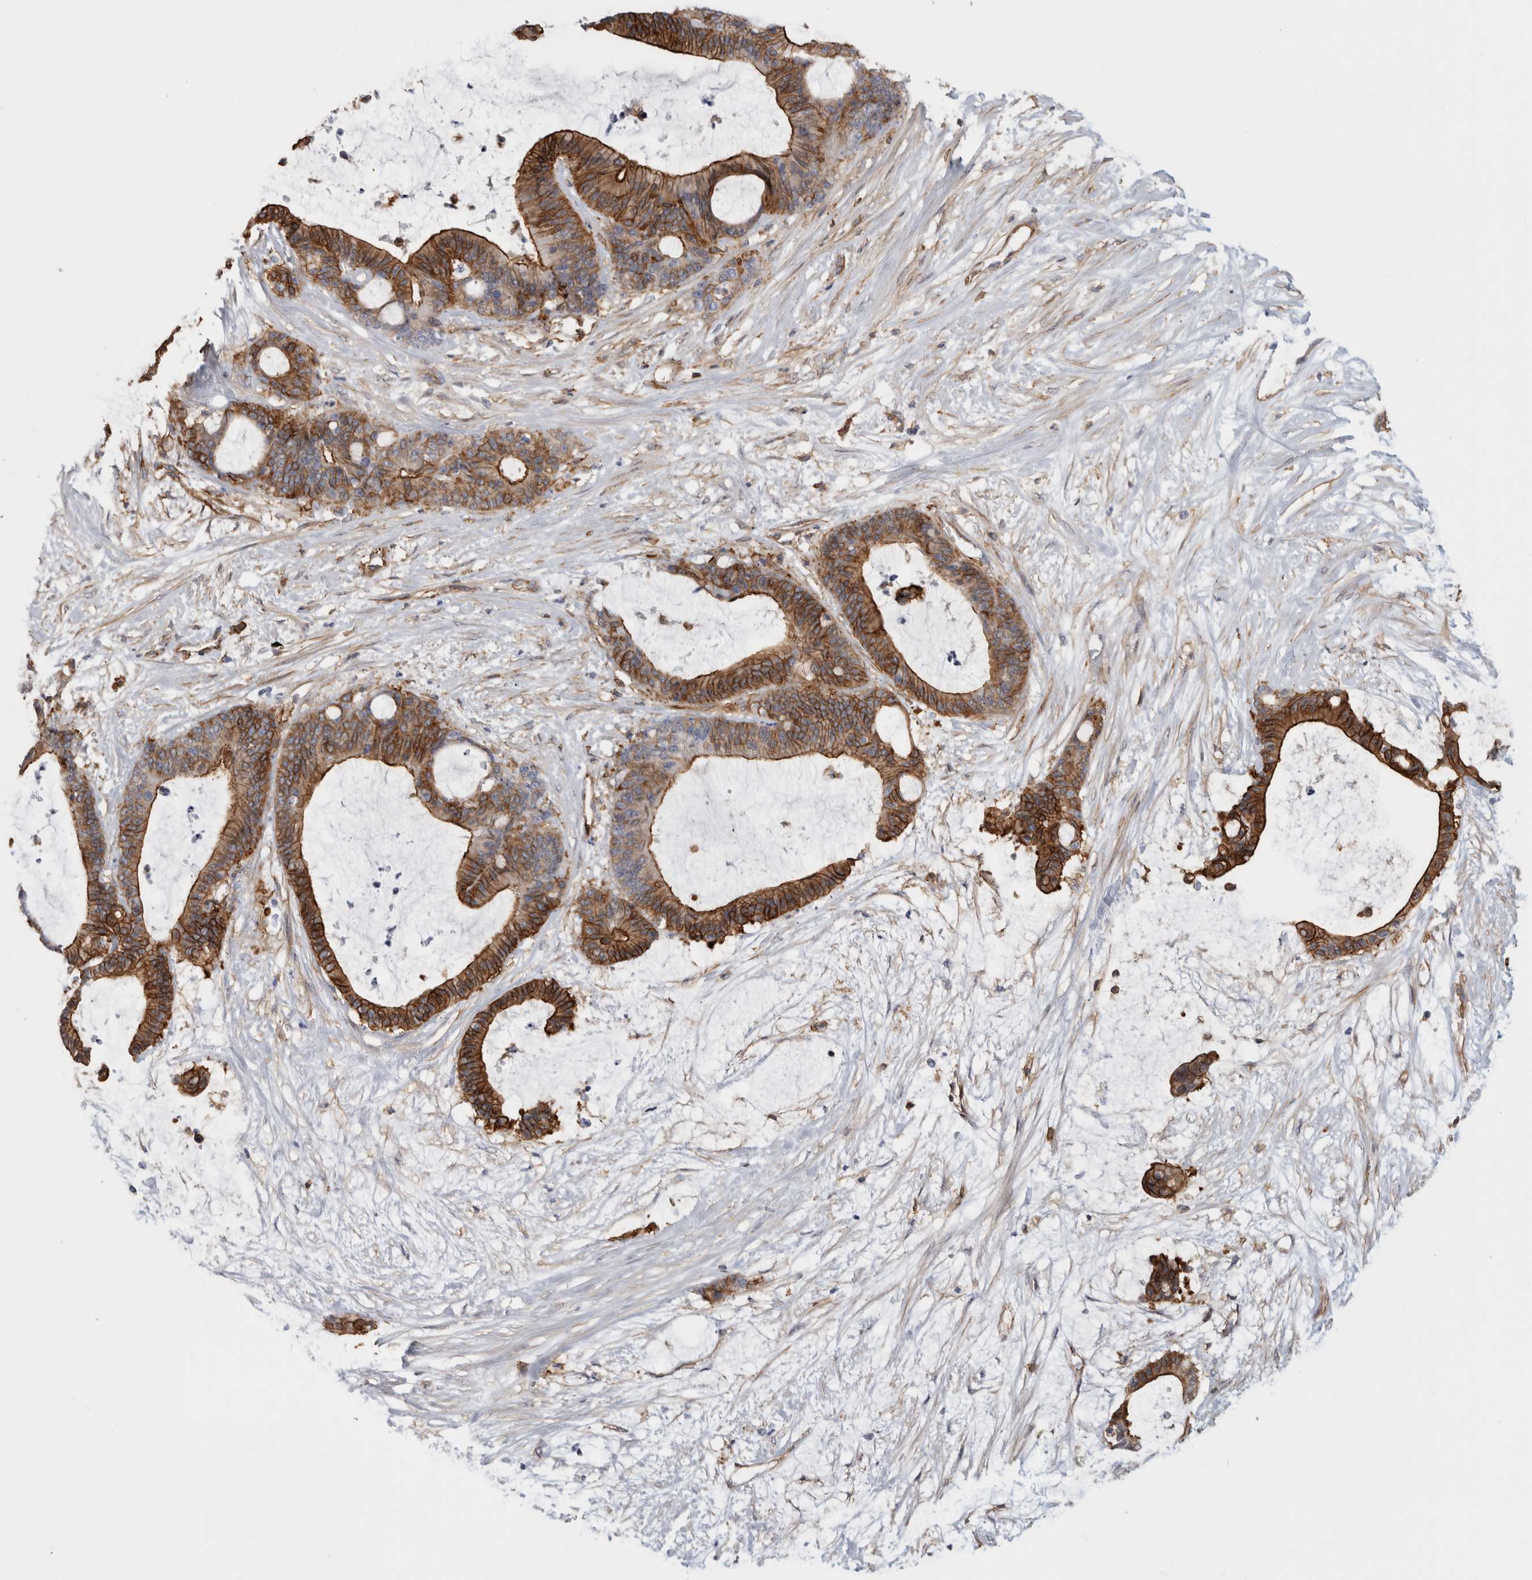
{"staining": {"intensity": "strong", "quantity": ">75%", "location": "cytoplasmic/membranous"}, "tissue": "liver cancer", "cell_type": "Tumor cells", "image_type": "cancer", "snomed": [{"axis": "morphology", "description": "Cholangiocarcinoma"}, {"axis": "topography", "description": "Liver"}], "caption": "Human cholangiocarcinoma (liver) stained with a brown dye displays strong cytoplasmic/membranous positive positivity in approximately >75% of tumor cells.", "gene": "AHNAK", "patient": {"sex": "female", "age": 73}}